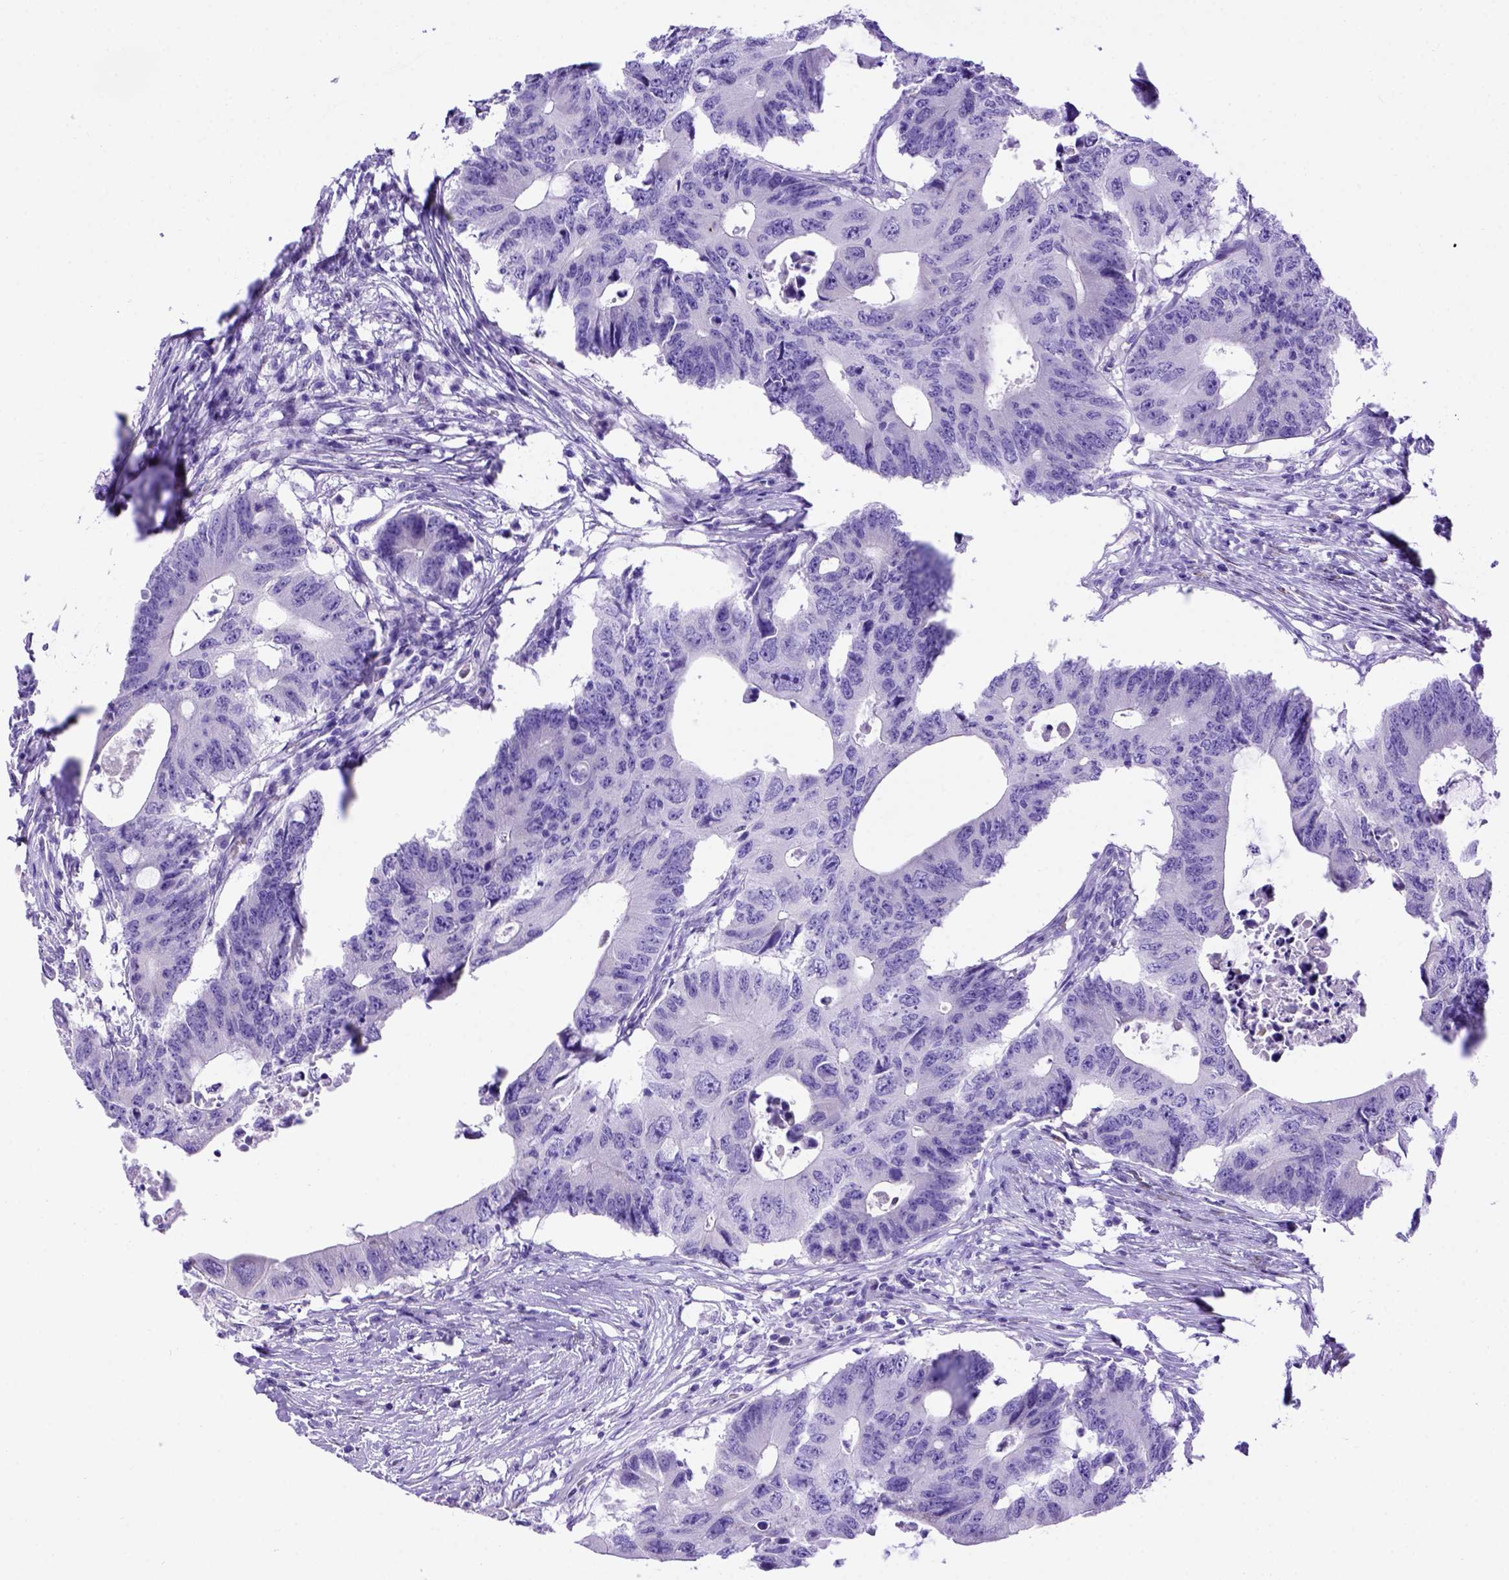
{"staining": {"intensity": "negative", "quantity": "none", "location": "none"}, "tissue": "colorectal cancer", "cell_type": "Tumor cells", "image_type": "cancer", "snomed": [{"axis": "morphology", "description": "Adenocarcinoma, NOS"}, {"axis": "topography", "description": "Colon"}], "caption": "An immunohistochemistry (IHC) histopathology image of adenocarcinoma (colorectal) is shown. There is no staining in tumor cells of adenocarcinoma (colorectal).", "gene": "MEOX2", "patient": {"sex": "male", "age": 71}}